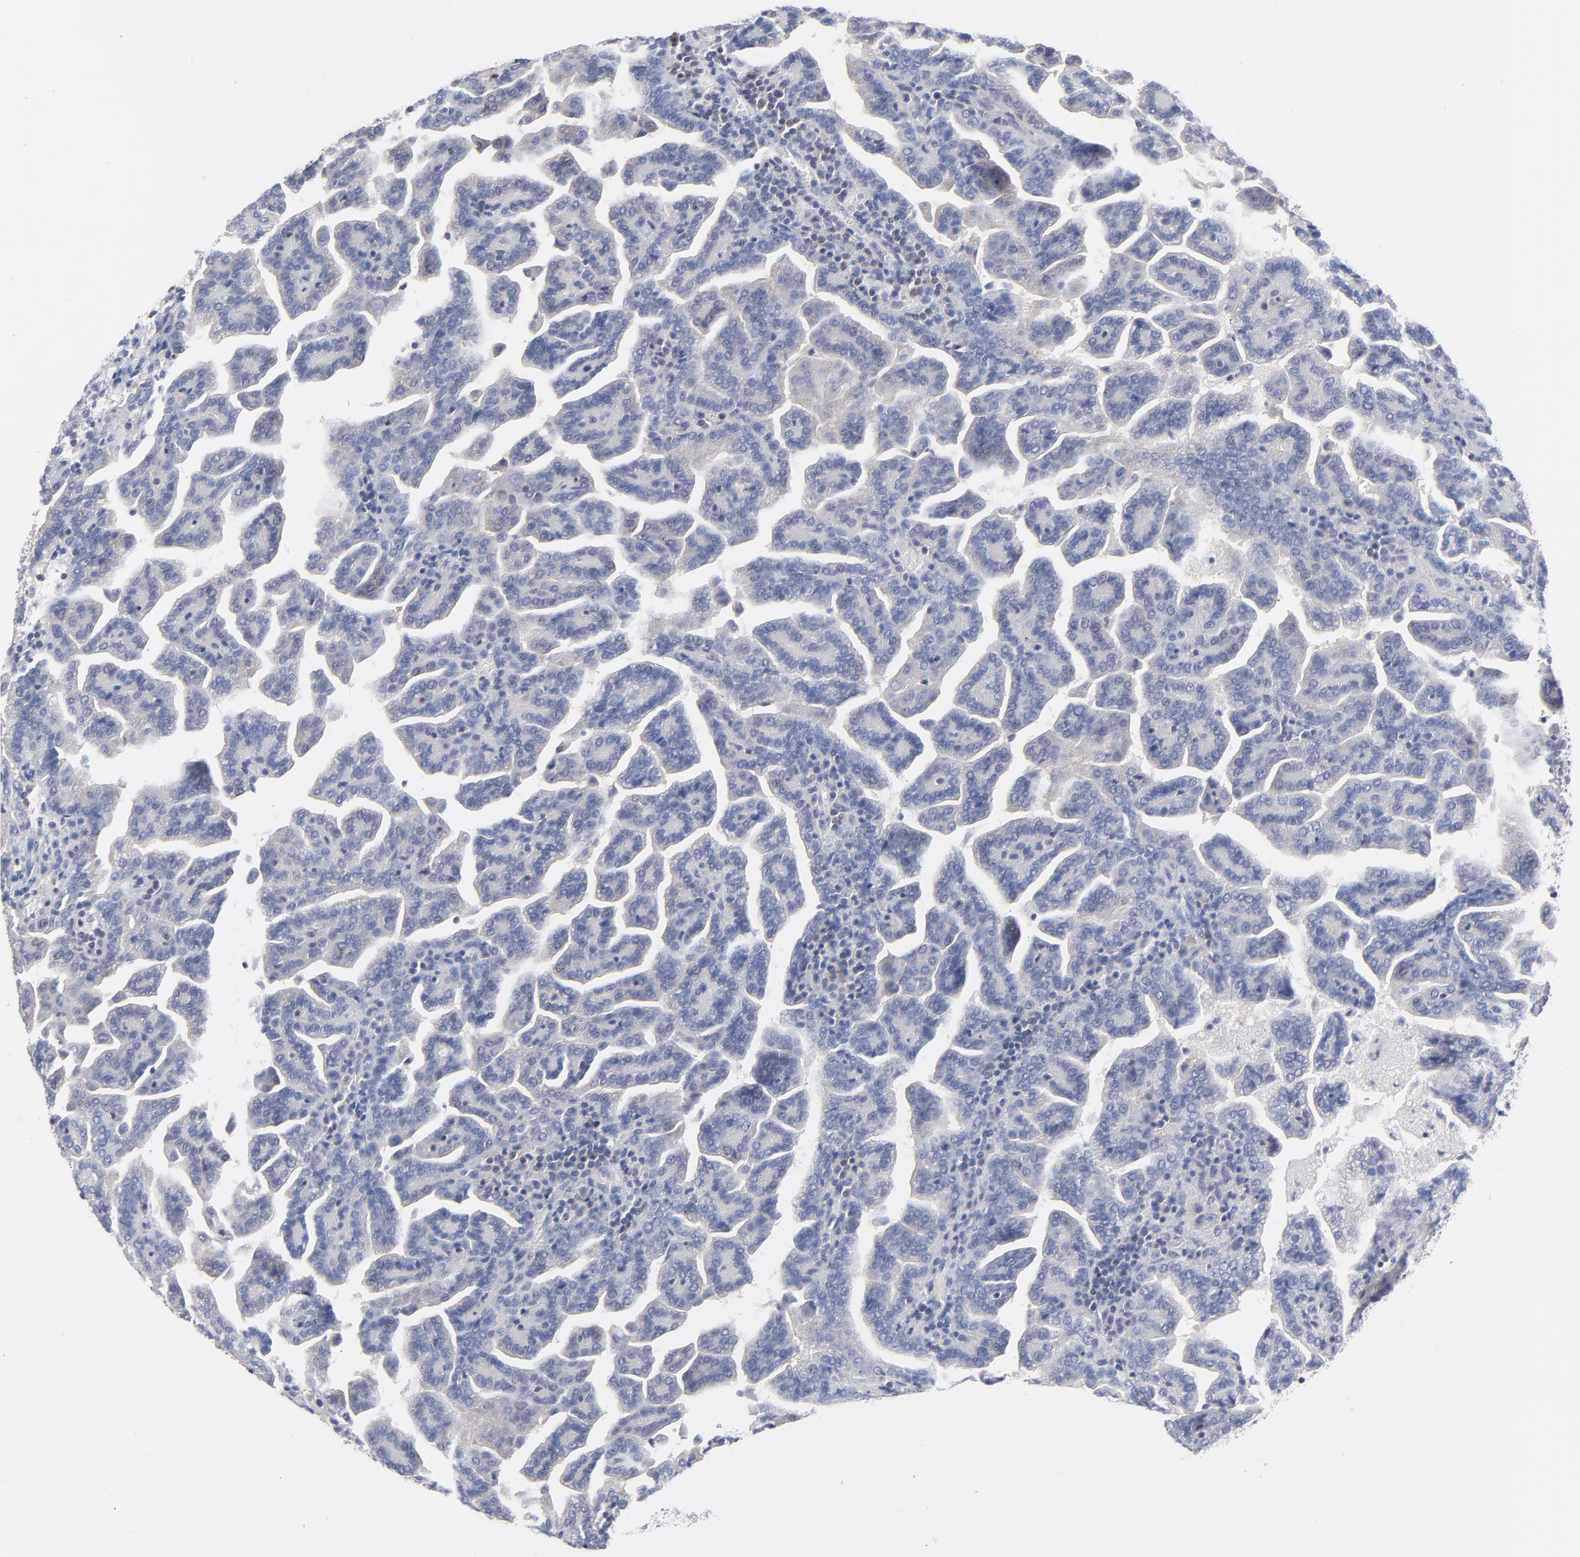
{"staining": {"intensity": "negative", "quantity": "none", "location": "none"}, "tissue": "renal cancer", "cell_type": "Tumor cells", "image_type": "cancer", "snomed": [{"axis": "morphology", "description": "Adenocarcinoma, NOS"}, {"axis": "topography", "description": "Kidney"}], "caption": "Immunohistochemical staining of renal adenocarcinoma reveals no significant positivity in tumor cells.", "gene": "CAB39L", "patient": {"sex": "male", "age": 61}}